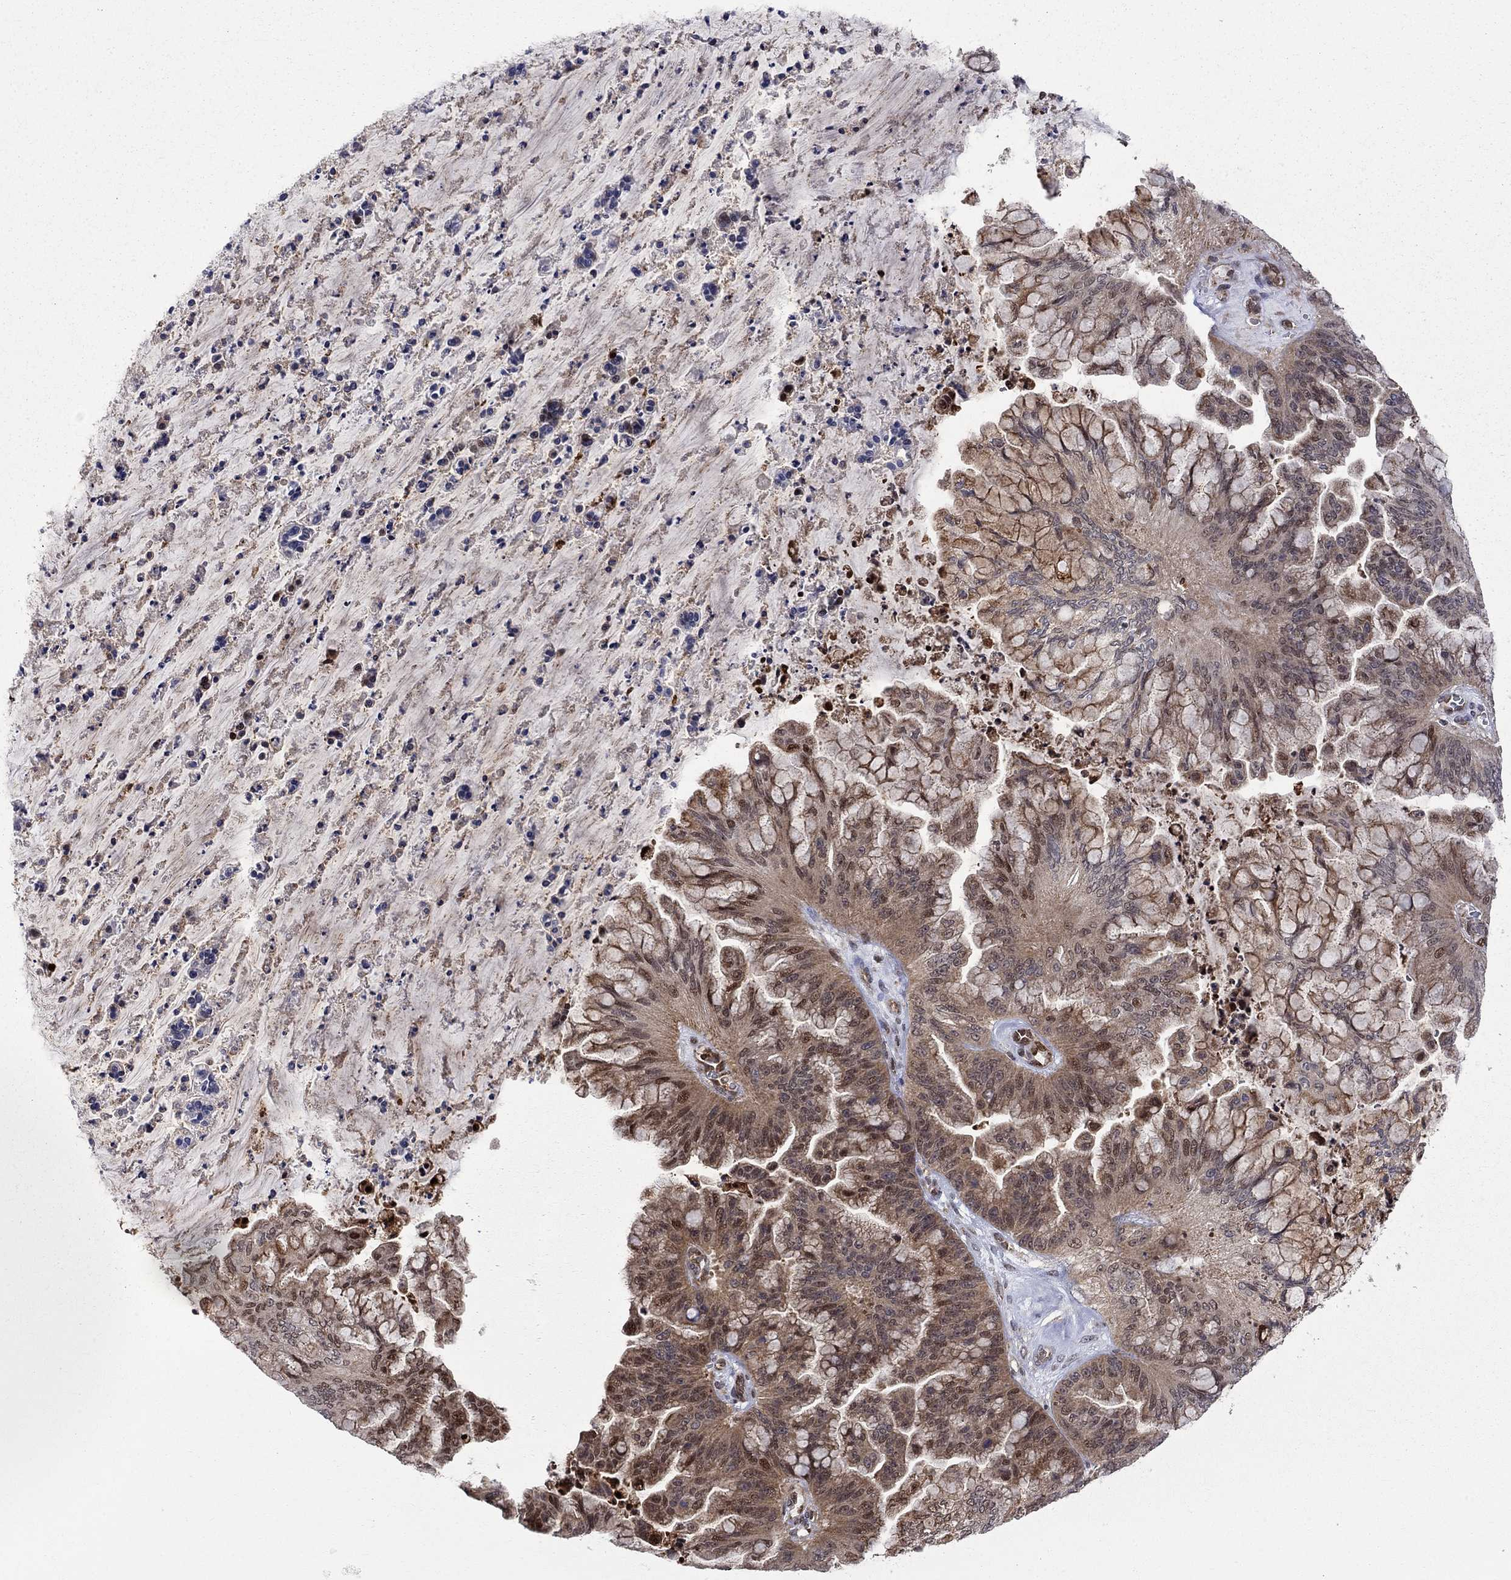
{"staining": {"intensity": "moderate", "quantity": ">75%", "location": "cytoplasmic/membranous"}, "tissue": "ovarian cancer", "cell_type": "Tumor cells", "image_type": "cancer", "snomed": [{"axis": "morphology", "description": "Cystadenocarcinoma, mucinous, NOS"}, {"axis": "topography", "description": "Ovary"}], "caption": "Immunohistochemistry (IHC) of human ovarian cancer displays medium levels of moderate cytoplasmic/membranous positivity in approximately >75% of tumor cells.", "gene": "ELOB", "patient": {"sex": "female", "age": 67}}